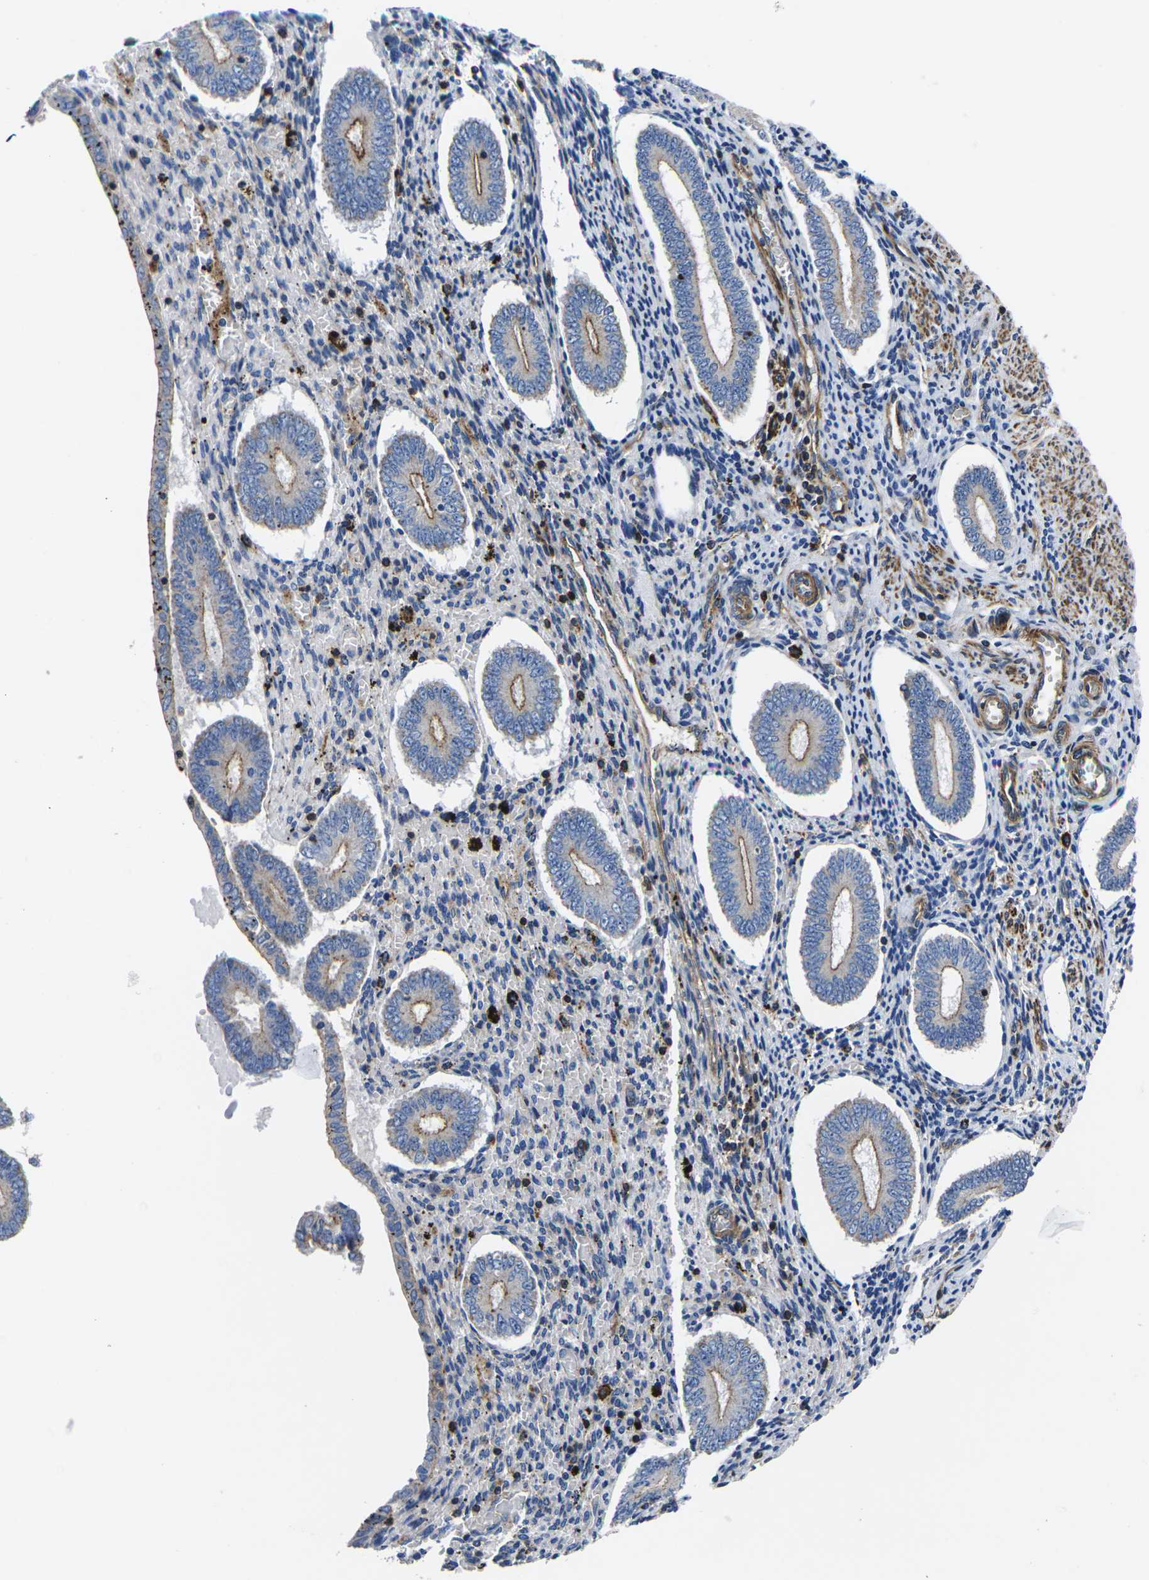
{"staining": {"intensity": "weak", "quantity": "<25%", "location": "cytoplasmic/membranous"}, "tissue": "endometrium", "cell_type": "Cells in endometrial stroma", "image_type": "normal", "snomed": [{"axis": "morphology", "description": "Normal tissue, NOS"}, {"axis": "topography", "description": "Endometrium"}], "caption": "This image is of benign endometrium stained with IHC to label a protein in brown with the nuclei are counter-stained blue. There is no positivity in cells in endometrial stroma.", "gene": "GPR4", "patient": {"sex": "female", "age": 42}}